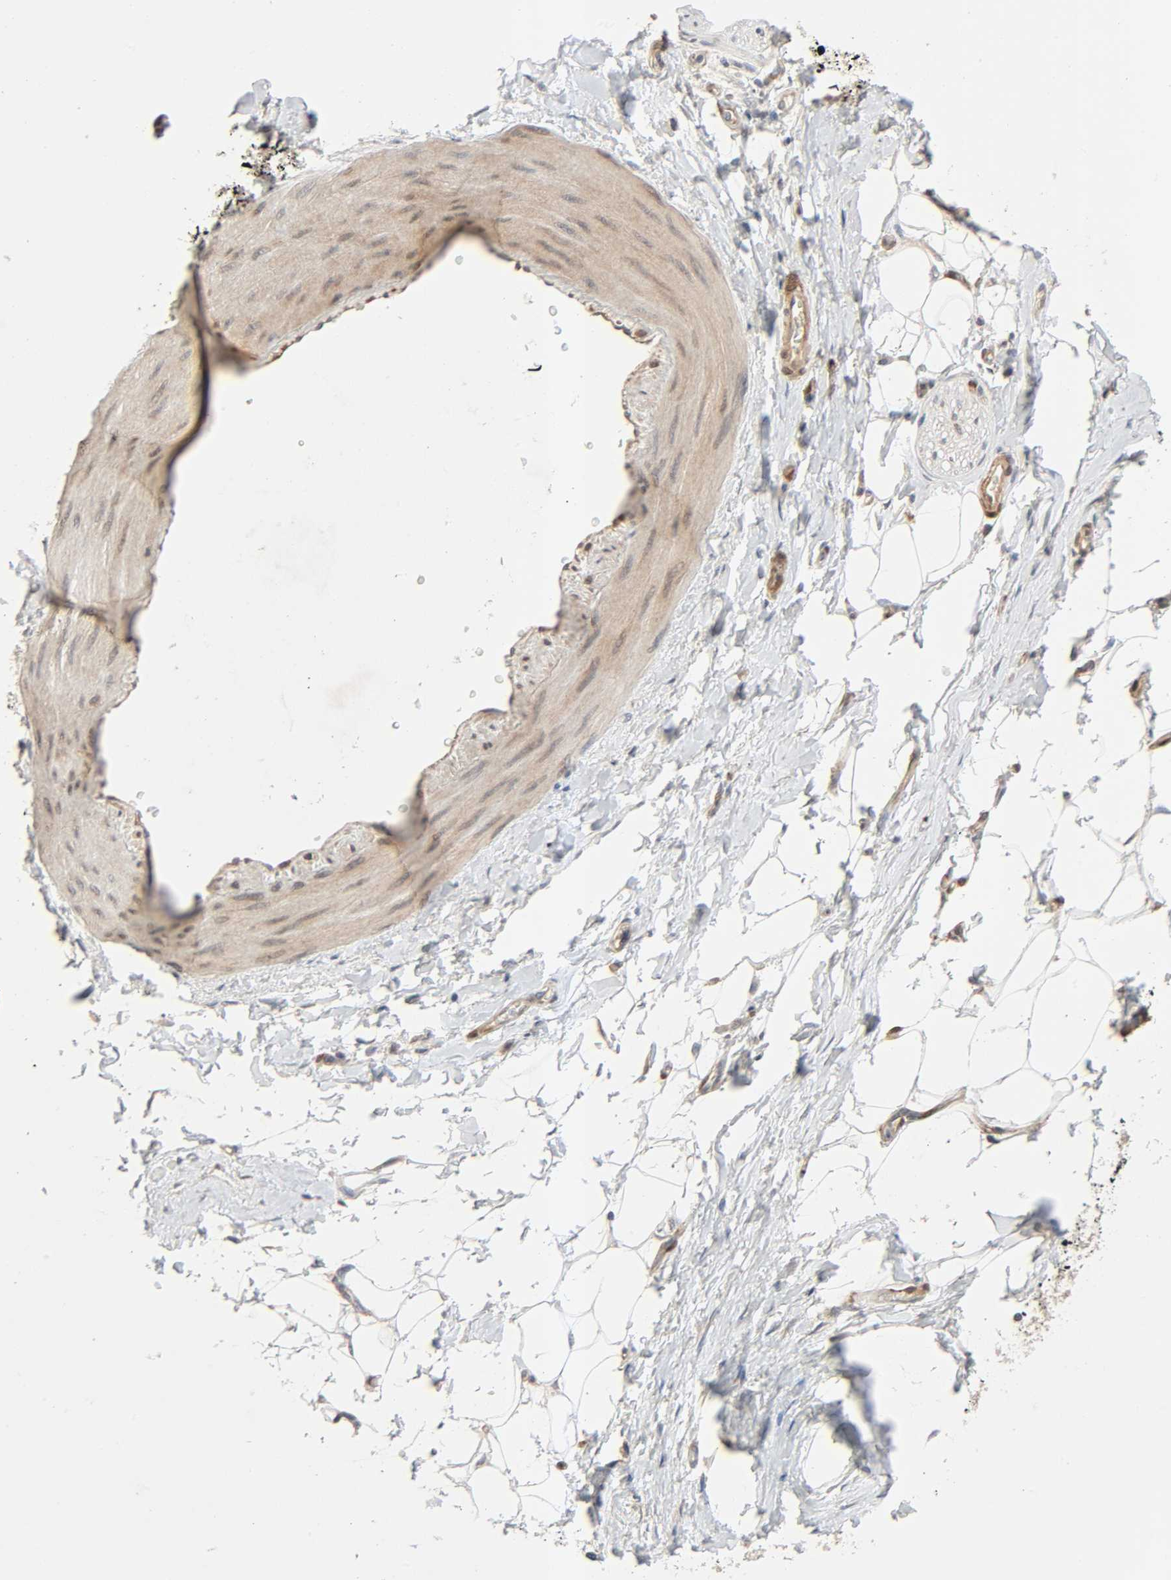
{"staining": {"intensity": "negative", "quantity": "none", "location": "none"}, "tissue": "adipose tissue", "cell_type": "Adipocytes", "image_type": "normal", "snomed": [{"axis": "morphology", "description": "Normal tissue, NOS"}, {"axis": "morphology", "description": "Urothelial carcinoma, High grade"}, {"axis": "topography", "description": "Vascular tissue"}, {"axis": "topography", "description": "Urinary bladder"}], "caption": "Photomicrograph shows no significant protein expression in adipocytes of normal adipose tissue.", "gene": "PTK2", "patient": {"sex": "female", "age": 56}}